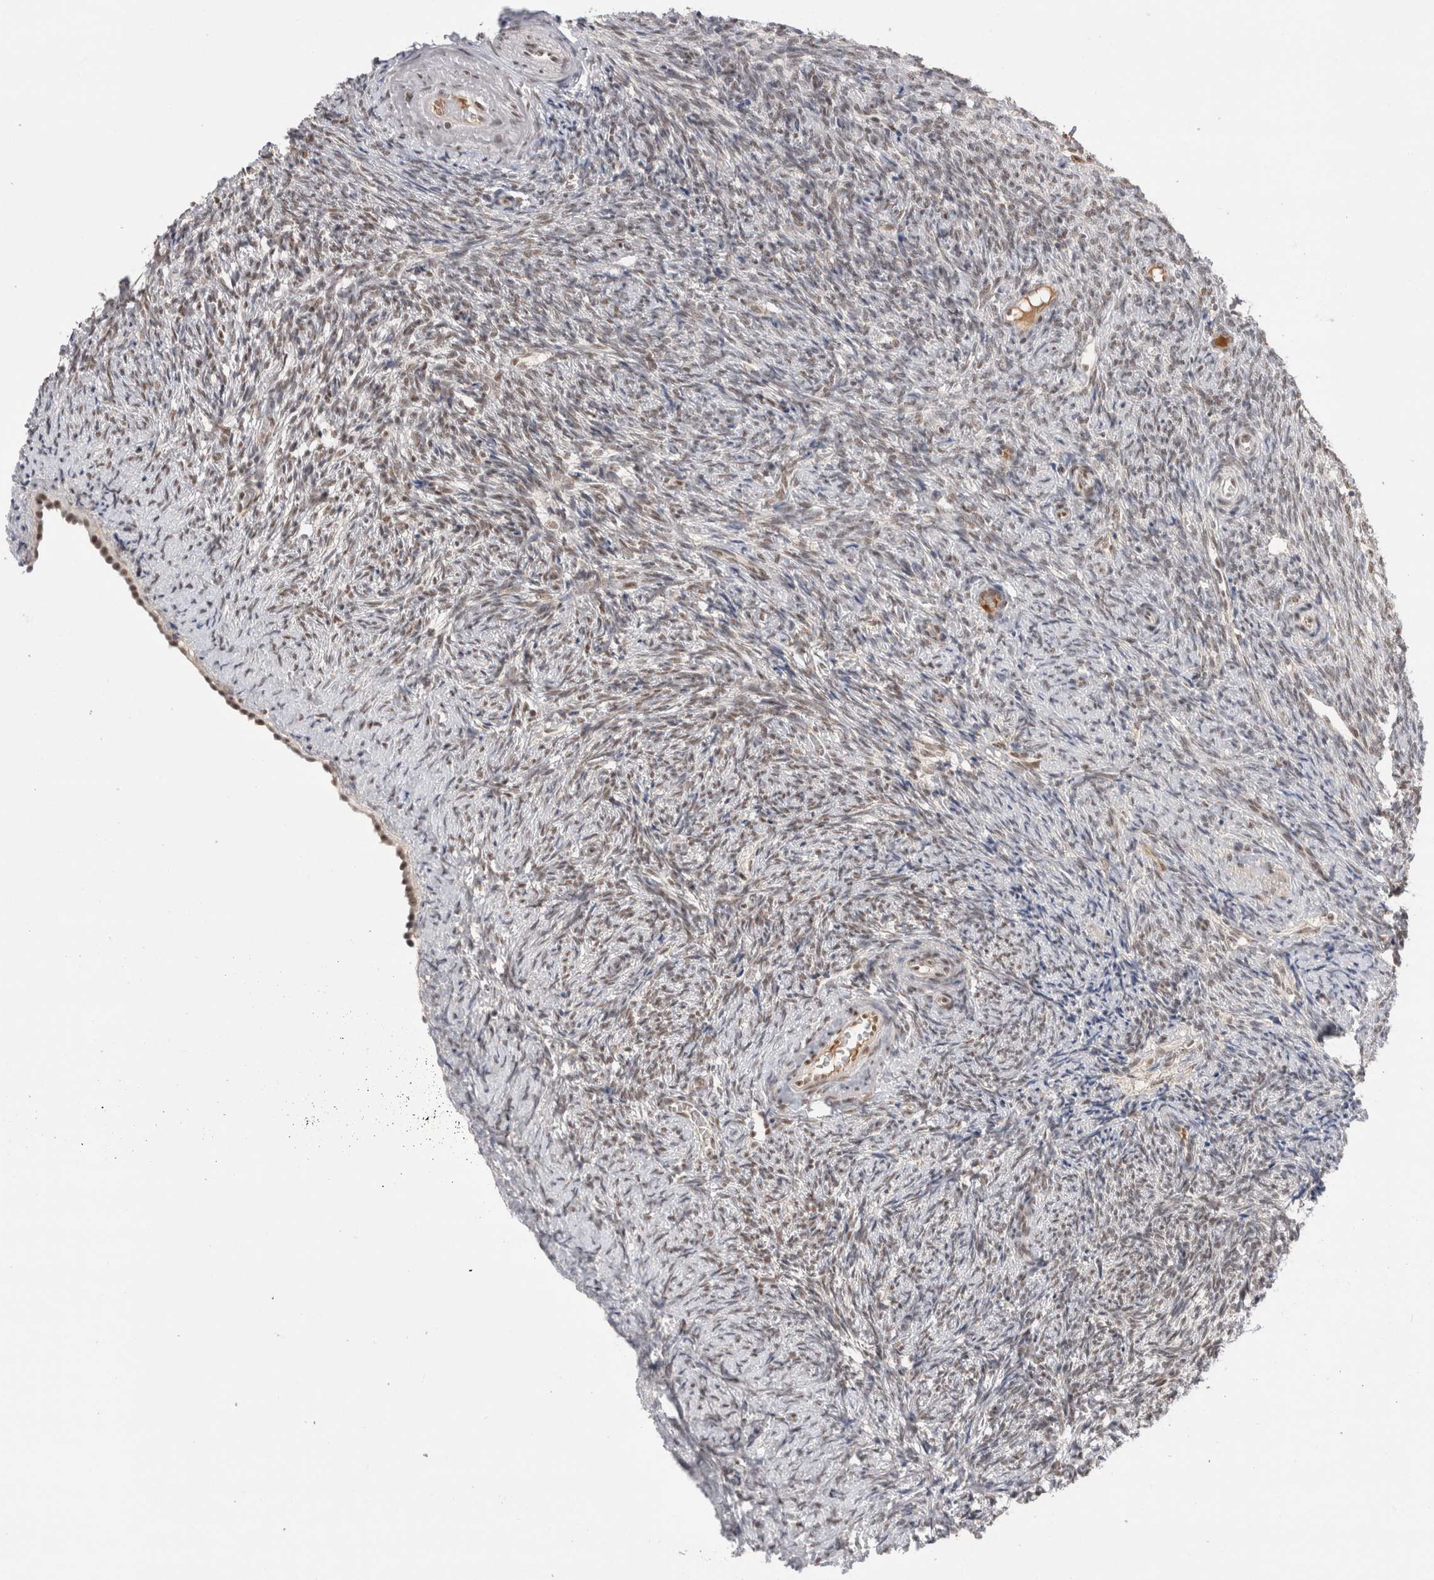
{"staining": {"intensity": "moderate", "quantity": ">75%", "location": "cytoplasmic/membranous"}, "tissue": "ovary", "cell_type": "Follicle cells", "image_type": "normal", "snomed": [{"axis": "morphology", "description": "Normal tissue, NOS"}, {"axis": "topography", "description": "Ovary"}], "caption": "Follicle cells exhibit medium levels of moderate cytoplasmic/membranous staining in about >75% of cells in normal ovary.", "gene": "ZNF24", "patient": {"sex": "female", "age": 41}}